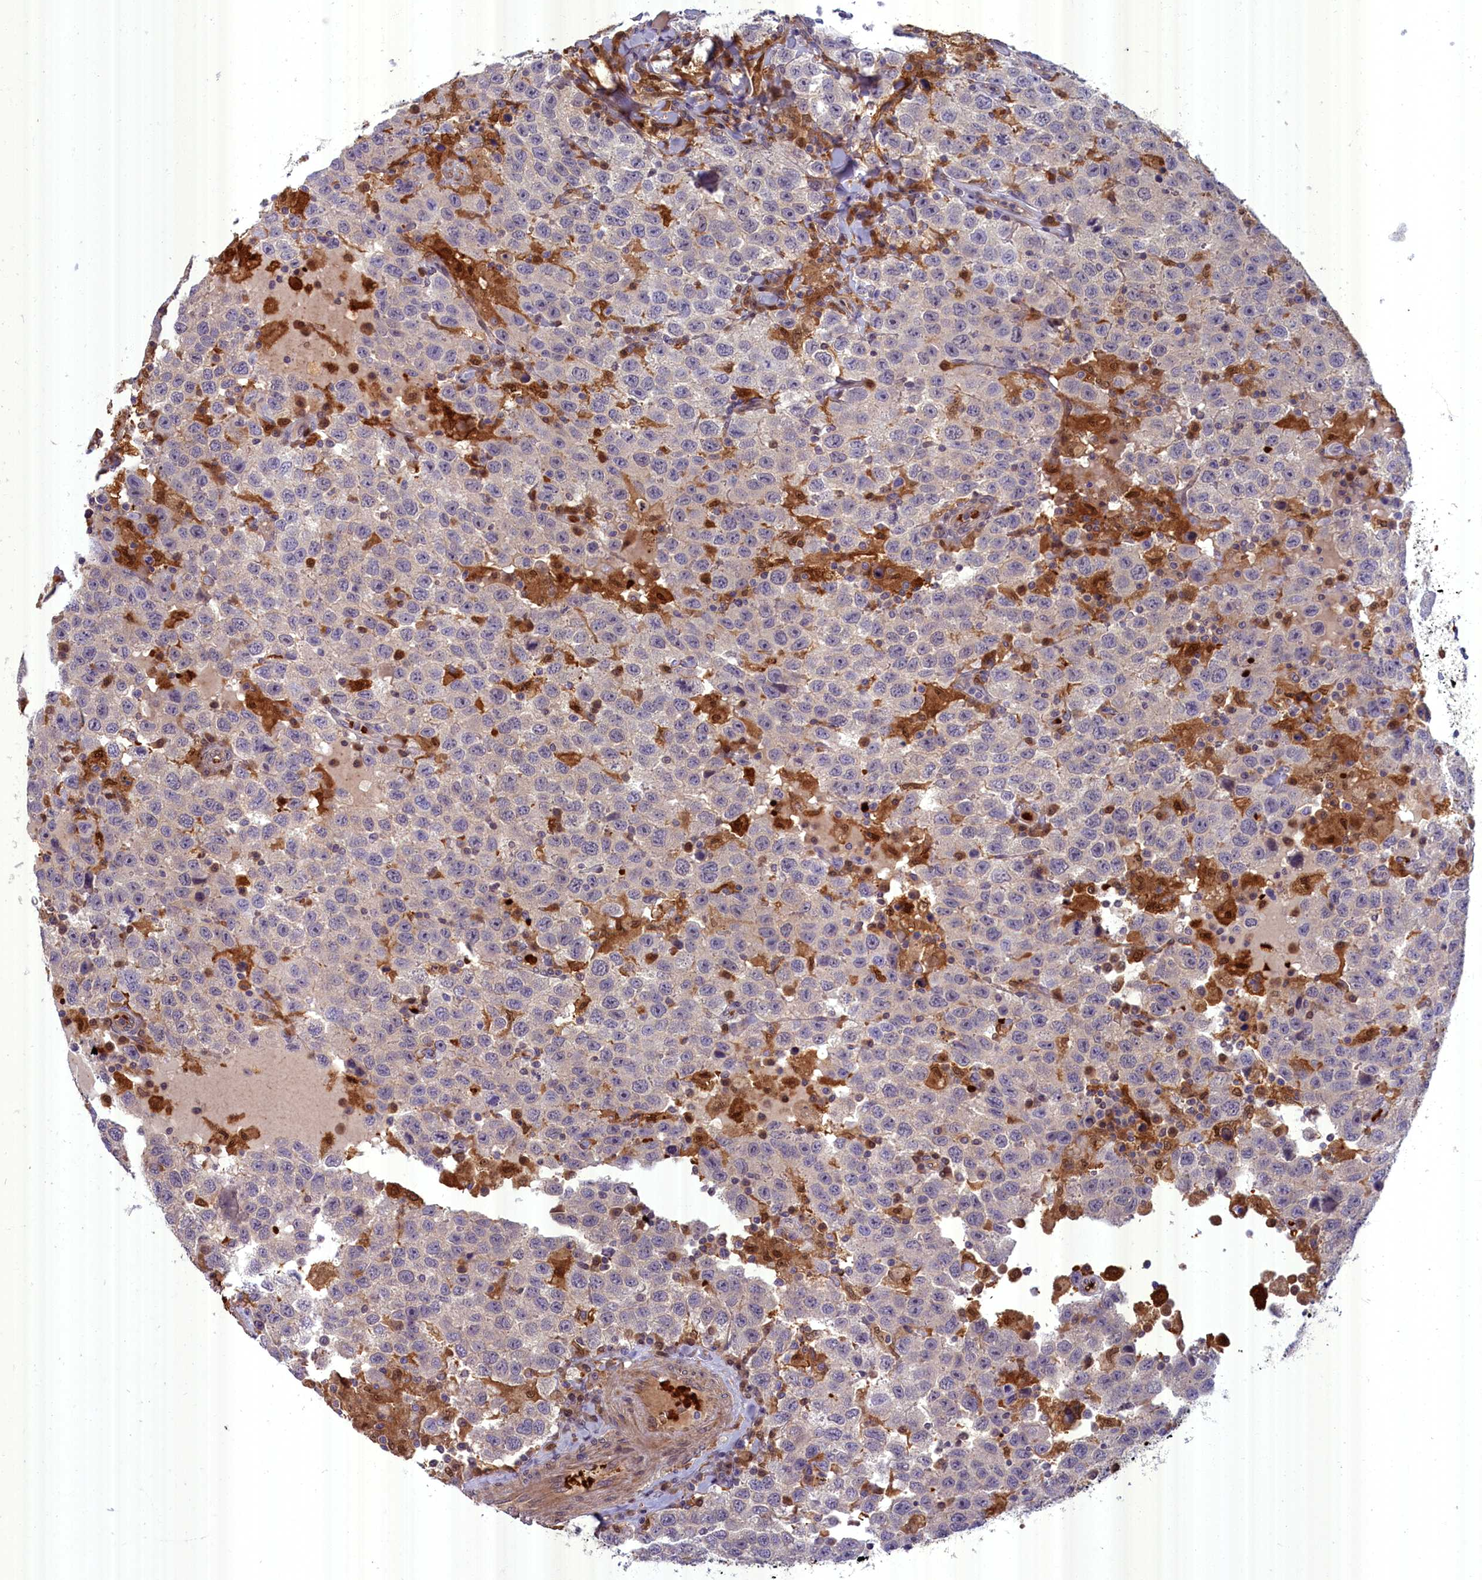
{"staining": {"intensity": "negative", "quantity": "none", "location": "none"}, "tissue": "testis cancer", "cell_type": "Tumor cells", "image_type": "cancer", "snomed": [{"axis": "morphology", "description": "Seminoma, NOS"}, {"axis": "topography", "description": "Testis"}], "caption": "This is an immunohistochemistry (IHC) histopathology image of testis cancer (seminoma). There is no staining in tumor cells.", "gene": "BLVRB", "patient": {"sex": "male", "age": 41}}